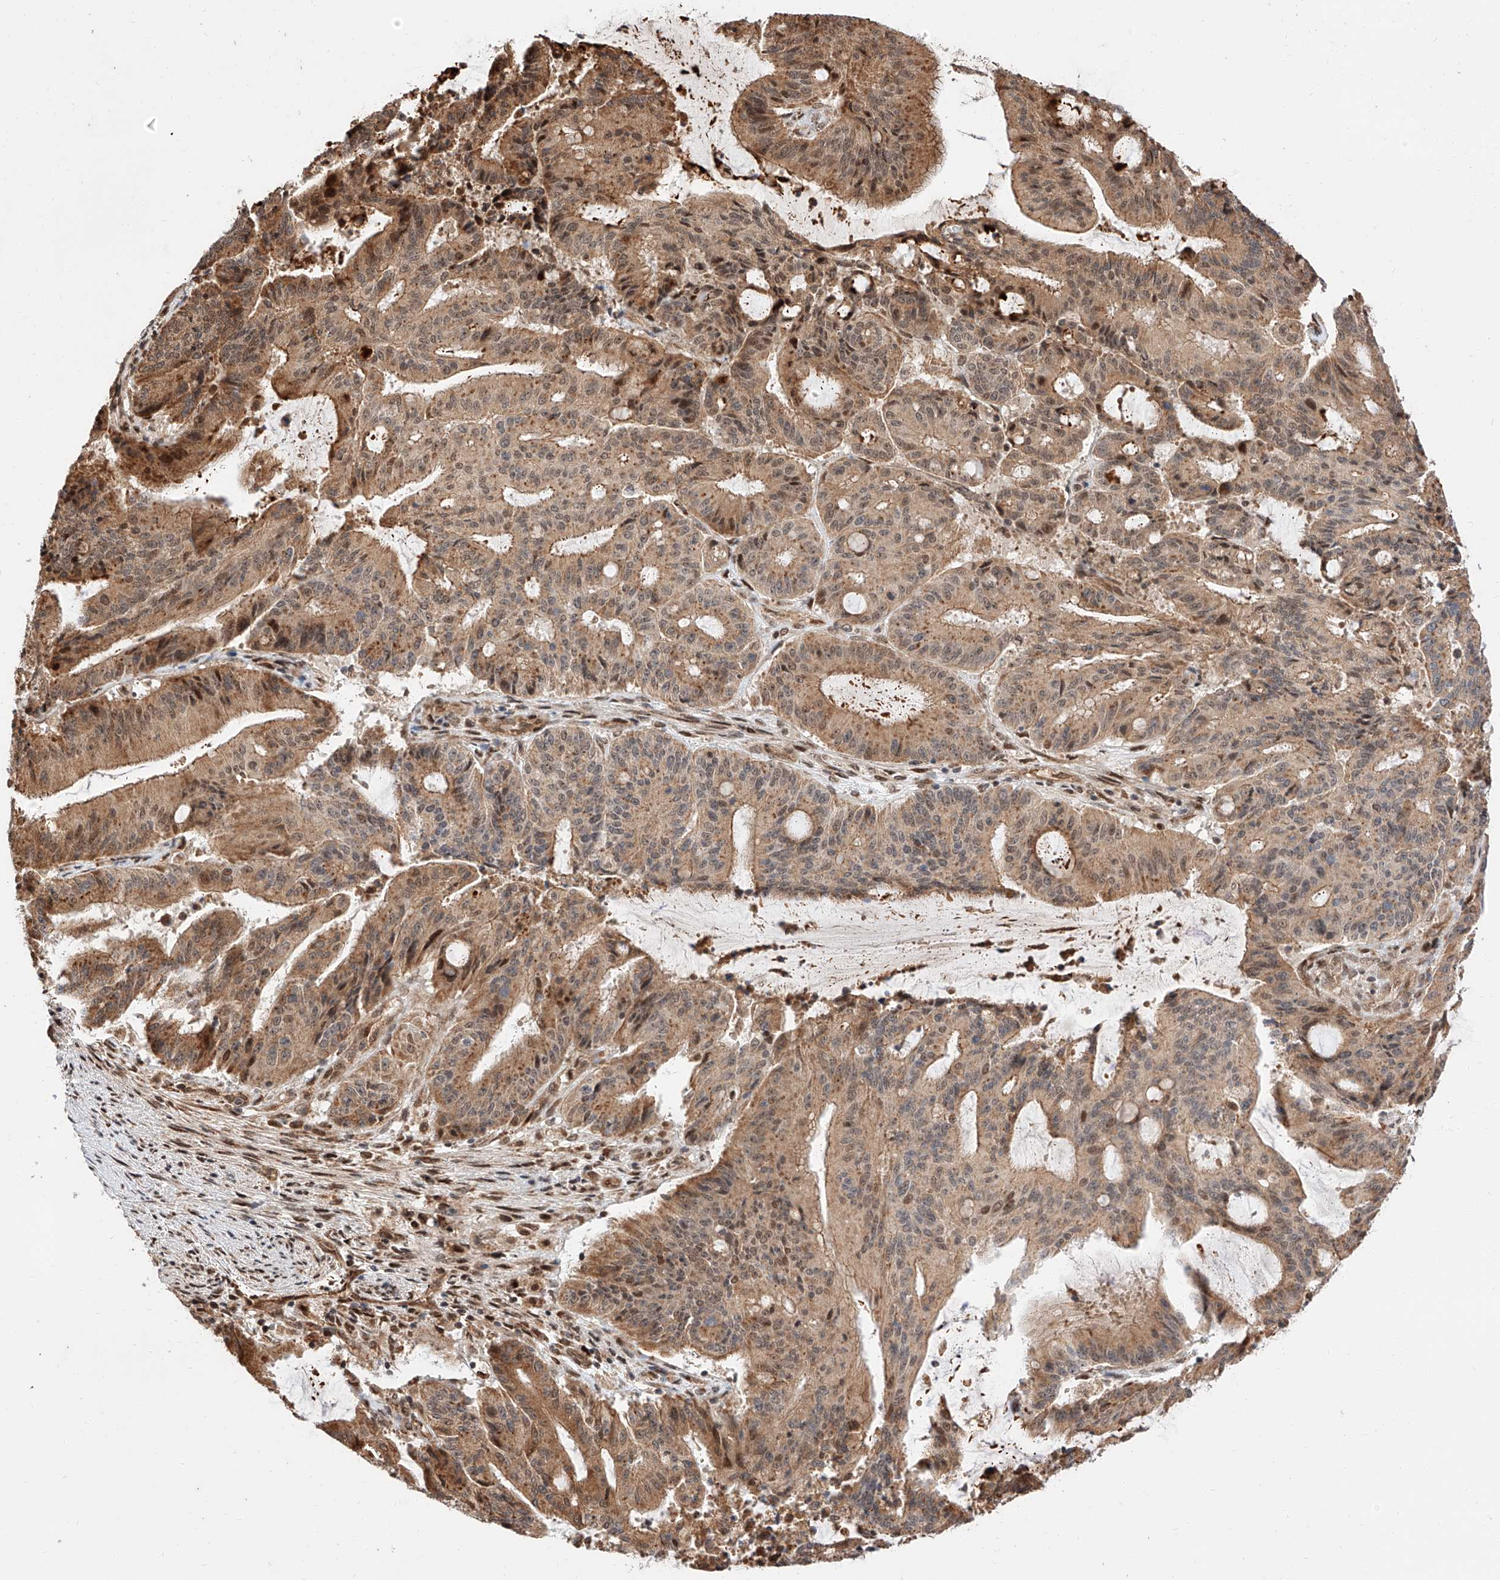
{"staining": {"intensity": "moderate", "quantity": ">75%", "location": "cytoplasmic/membranous,nuclear"}, "tissue": "liver cancer", "cell_type": "Tumor cells", "image_type": "cancer", "snomed": [{"axis": "morphology", "description": "Normal tissue, NOS"}, {"axis": "morphology", "description": "Cholangiocarcinoma"}, {"axis": "topography", "description": "Liver"}, {"axis": "topography", "description": "Peripheral nerve tissue"}], "caption": "Brown immunohistochemical staining in human liver cancer (cholangiocarcinoma) reveals moderate cytoplasmic/membranous and nuclear positivity in about >75% of tumor cells.", "gene": "THTPA", "patient": {"sex": "female", "age": 73}}